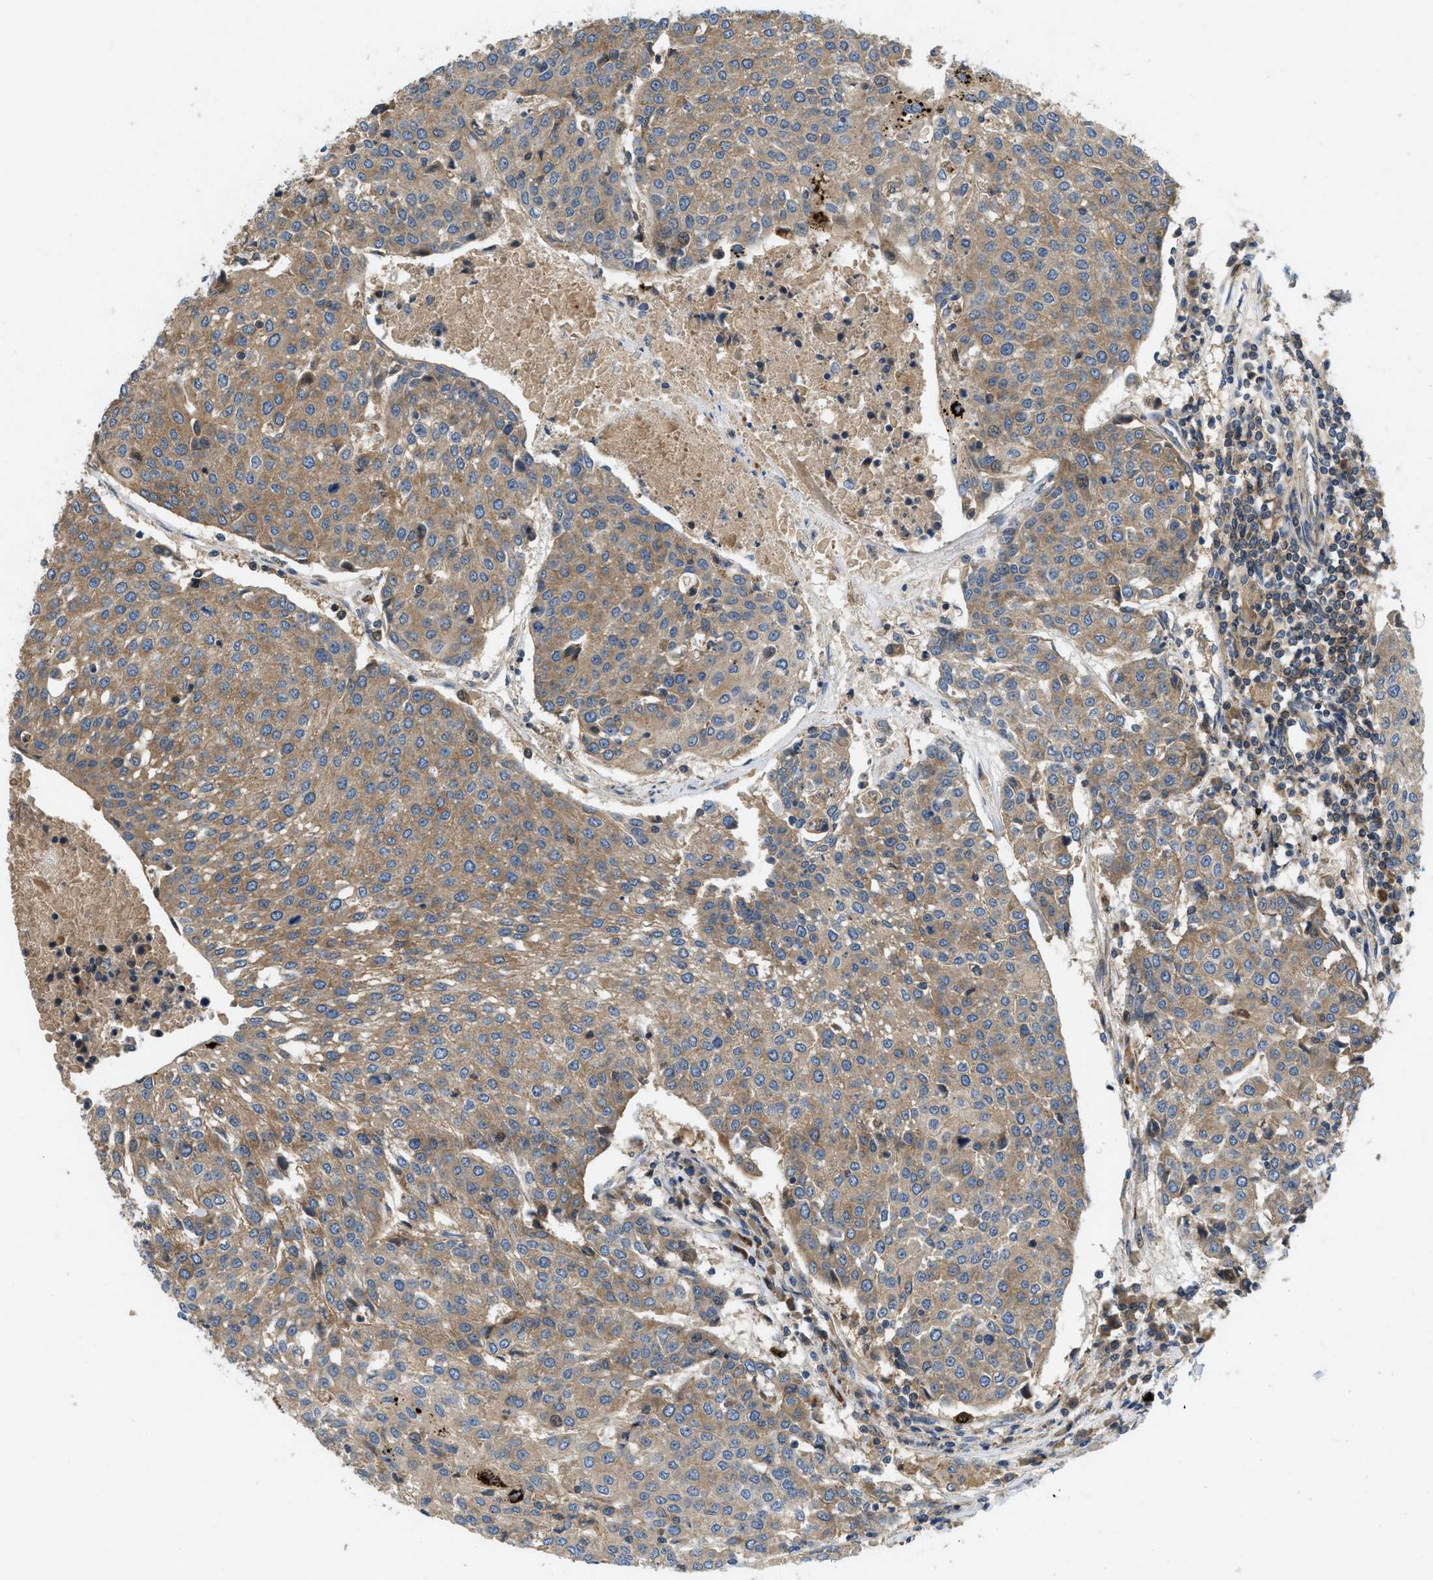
{"staining": {"intensity": "moderate", "quantity": ">75%", "location": "cytoplasmic/membranous"}, "tissue": "urothelial cancer", "cell_type": "Tumor cells", "image_type": "cancer", "snomed": [{"axis": "morphology", "description": "Urothelial carcinoma, High grade"}, {"axis": "topography", "description": "Urinary bladder"}], "caption": "Protein expression analysis of human urothelial carcinoma (high-grade) reveals moderate cytoplasmic/membranous staining in approximately >75% of tumor cells.", "gene": "CNNM3", "patient": {"sex": "female", "age": 85}}